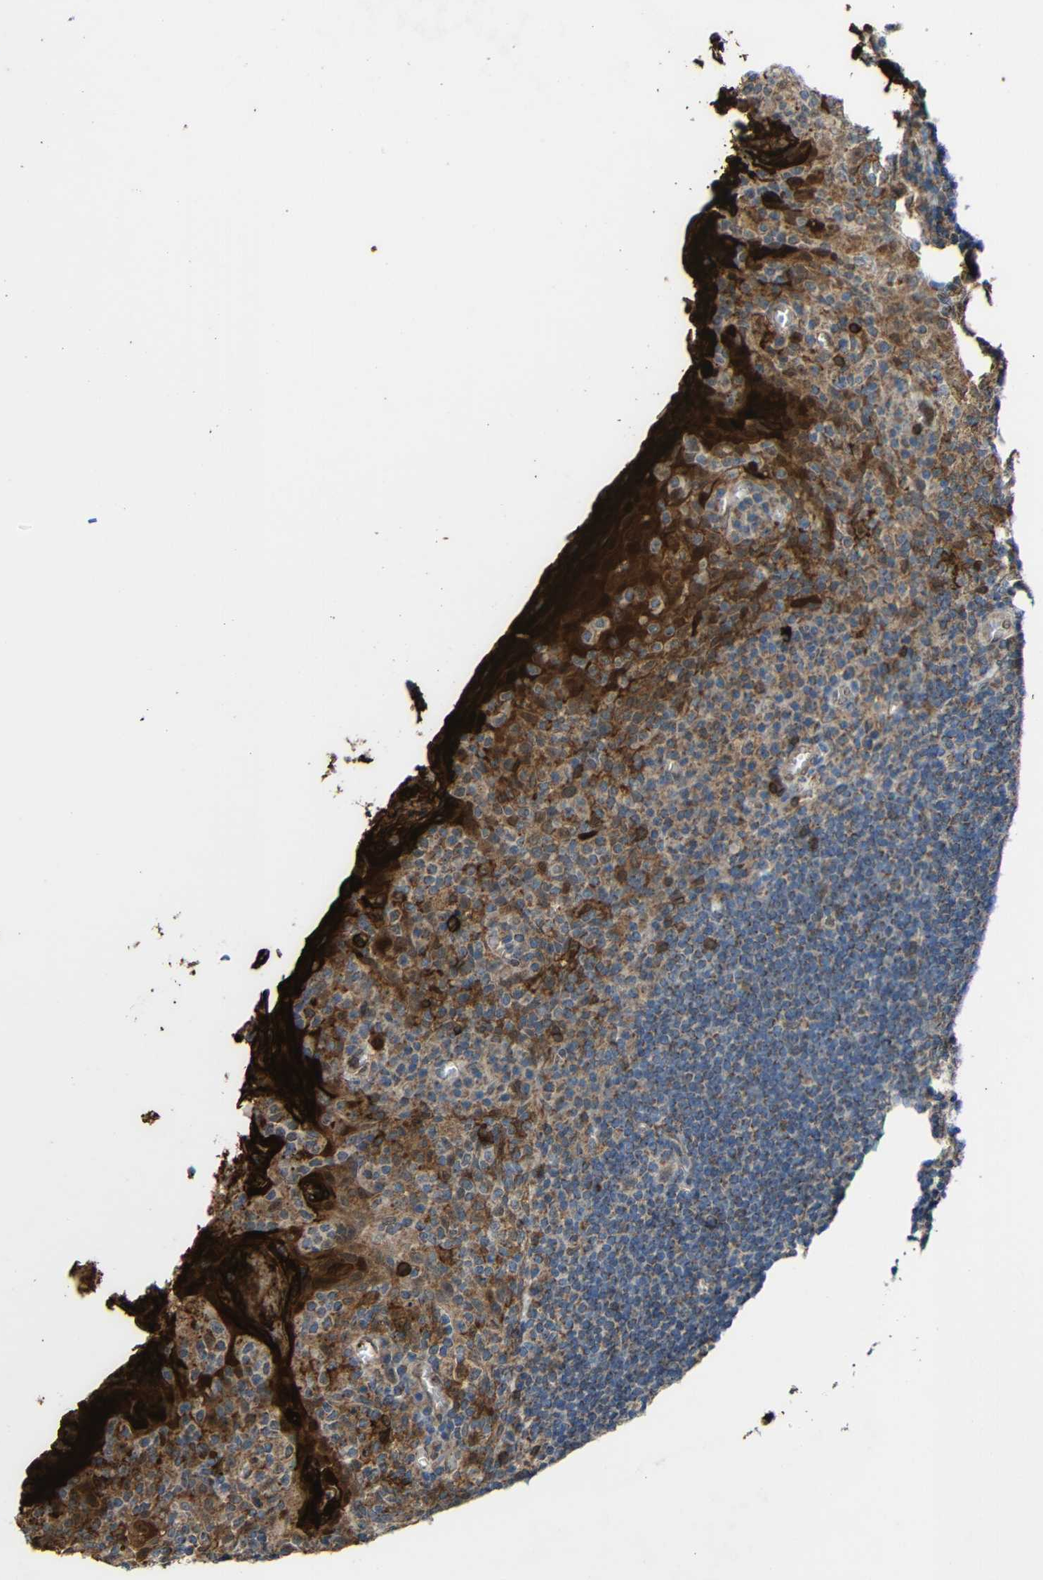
{"staining": {"intensity": "weak", "quantity": "25%-75%", "location": "cytoplasmic/membranous"}, "tissue": "tonsil", "cell_type": "Germinal center cells", "image_type": "normal", "snomed": [{"axis": "morphology", "description": "Normal tissue, NOS"}, {"axis": "topography", "description": "Tonsil"}], "caption": "This is a micrograph of immunohistochemistry staining of unremarkable tonsil, which shows weak staining in the cytoplasmic/membranous of germinal center cells.", "gene": "C1GALT1", "patient": {"sex": "male", "age": 17}}